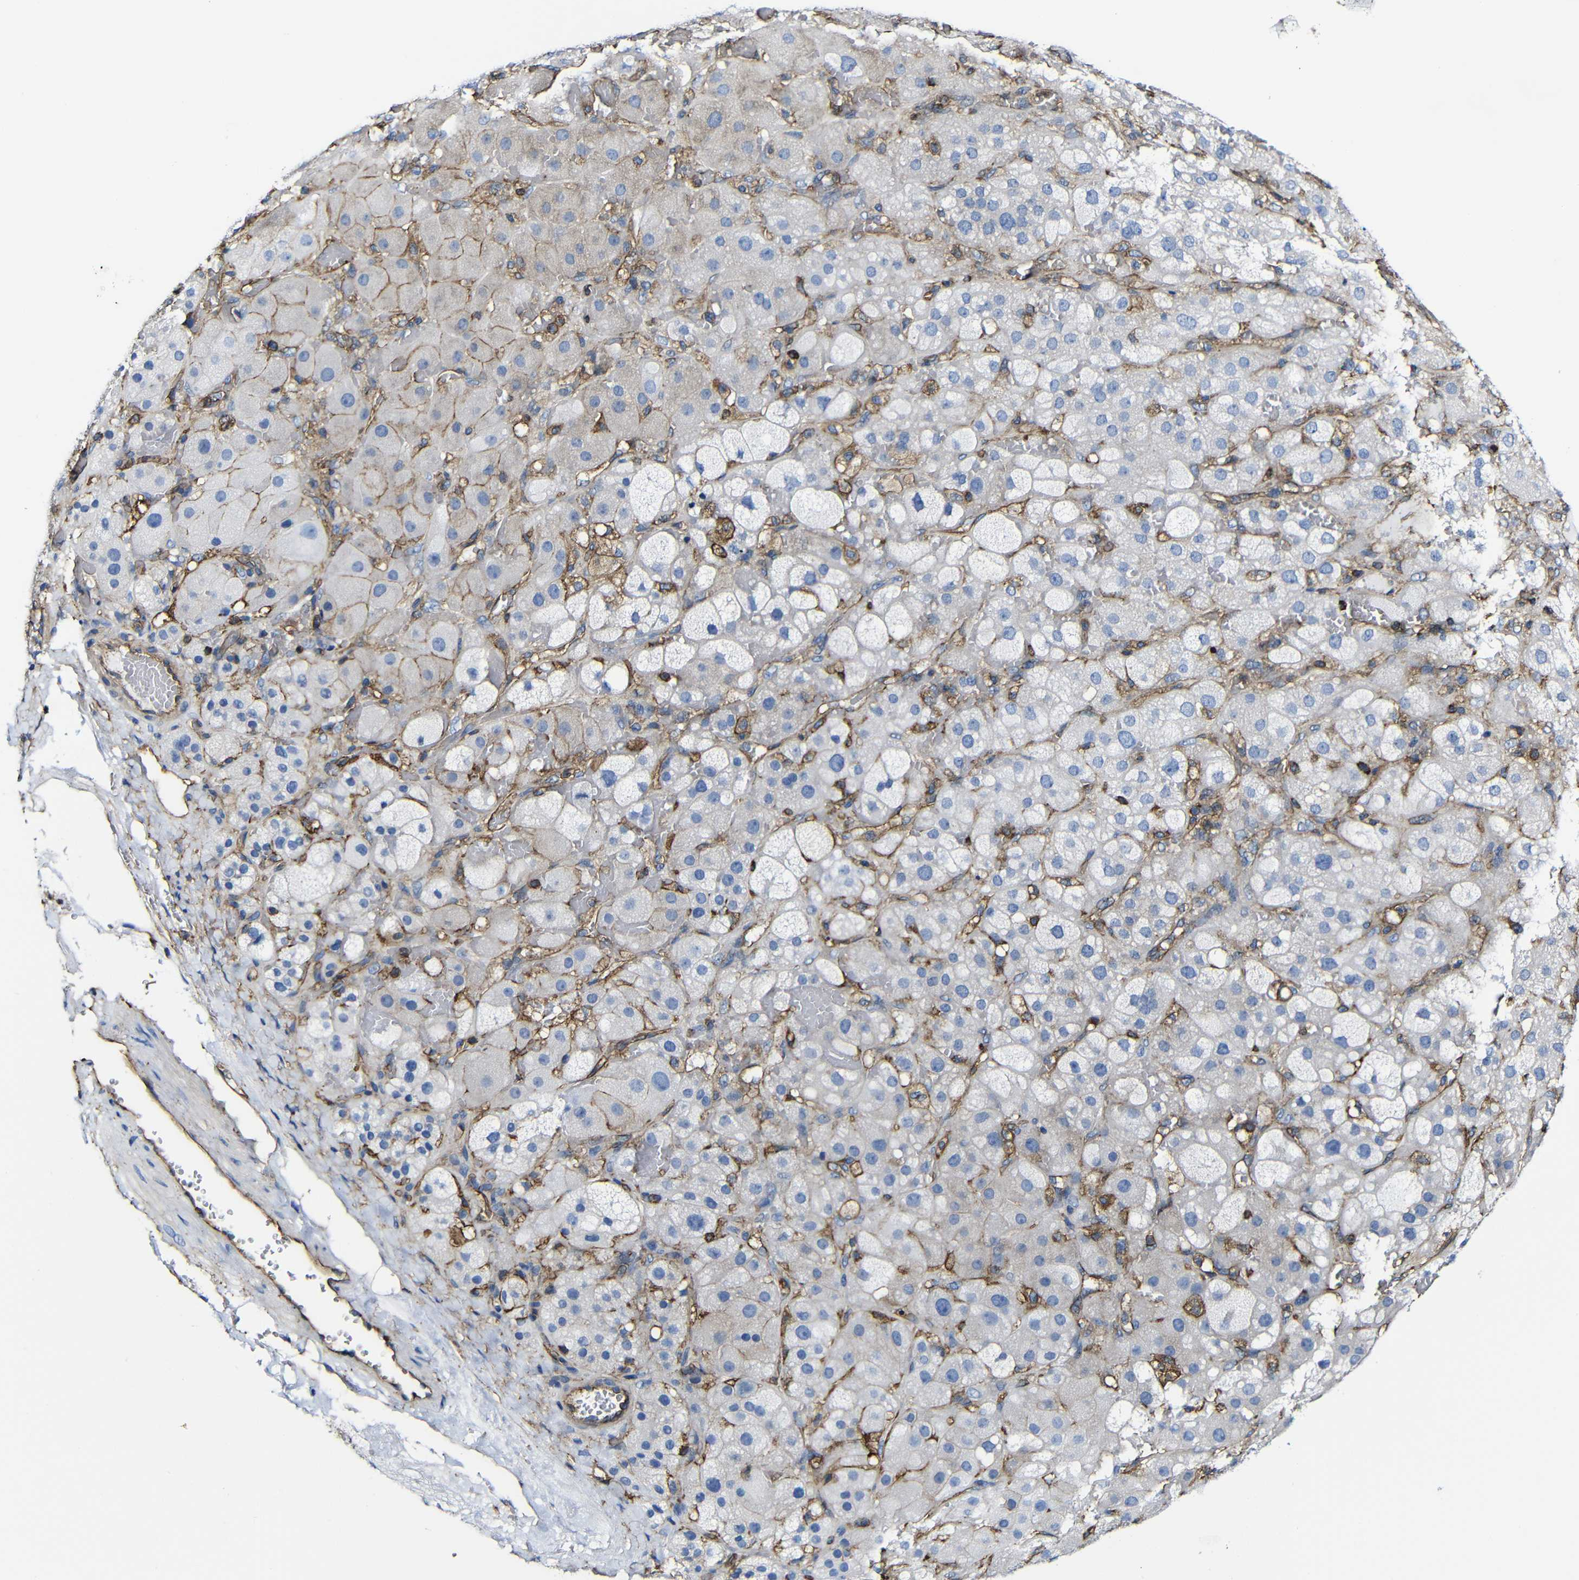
{"staining": {"intensity": "moderate", "quantity": "<25%", "location": "cytoplasmic/membranous"}, "tissue": "adrenal gland", "cell_type": "Glandular cells", "image_type": "normal", "snomed": [{"axis": "morphology", "description": "Normal tissue, NOS"}, {"axis": "topography", "description": "Adrenal gland"}], "caption": "This image displays benign adrenal gland stained with immunohistochemistry (IHC) to label a protein in brown. The cytoplasmic/membranous of glandular cells show moderate positivity for the protein. Nuclei are counter-stained blue.", "gene": "MSN", "patient": {"sex": "female", "age": 47}}